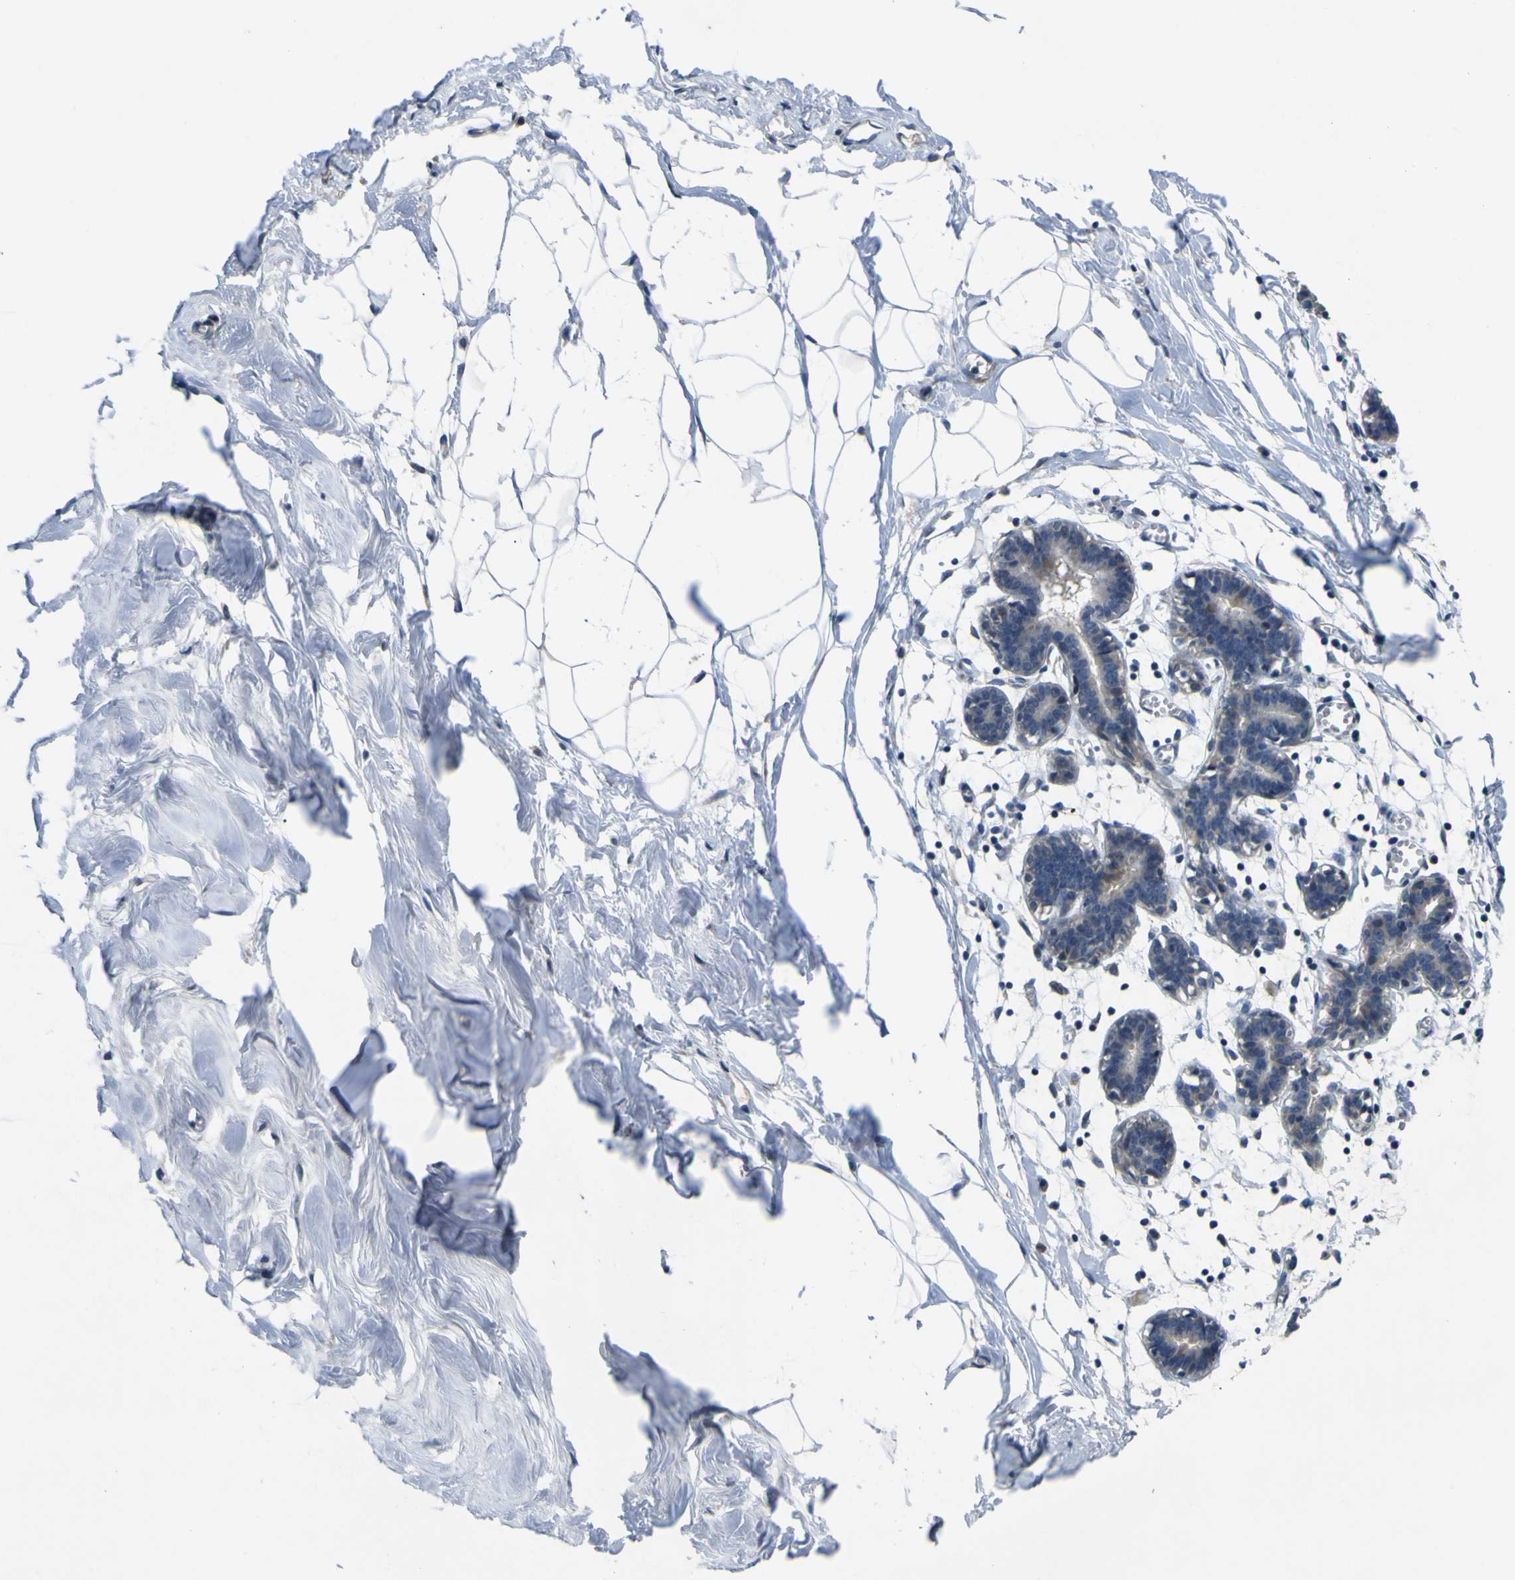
{"staining": {"intensity": "negative", "quantity": "none", "location": "none"}, "tissue": "breast", "cell_type": "Adipocytes", "image_type": "normal", "snomed": [{"axis": "morphology", "description": "Normal tissue, NOS"}, {"axis": "topography", "description": "Breast"}], "caption": "DAB immunohistochemical staining of unremarkable human breast shows no significant expression in adipocytes.", "gene": "LDLR", "patient": {"sex": "female", "age": 27}}